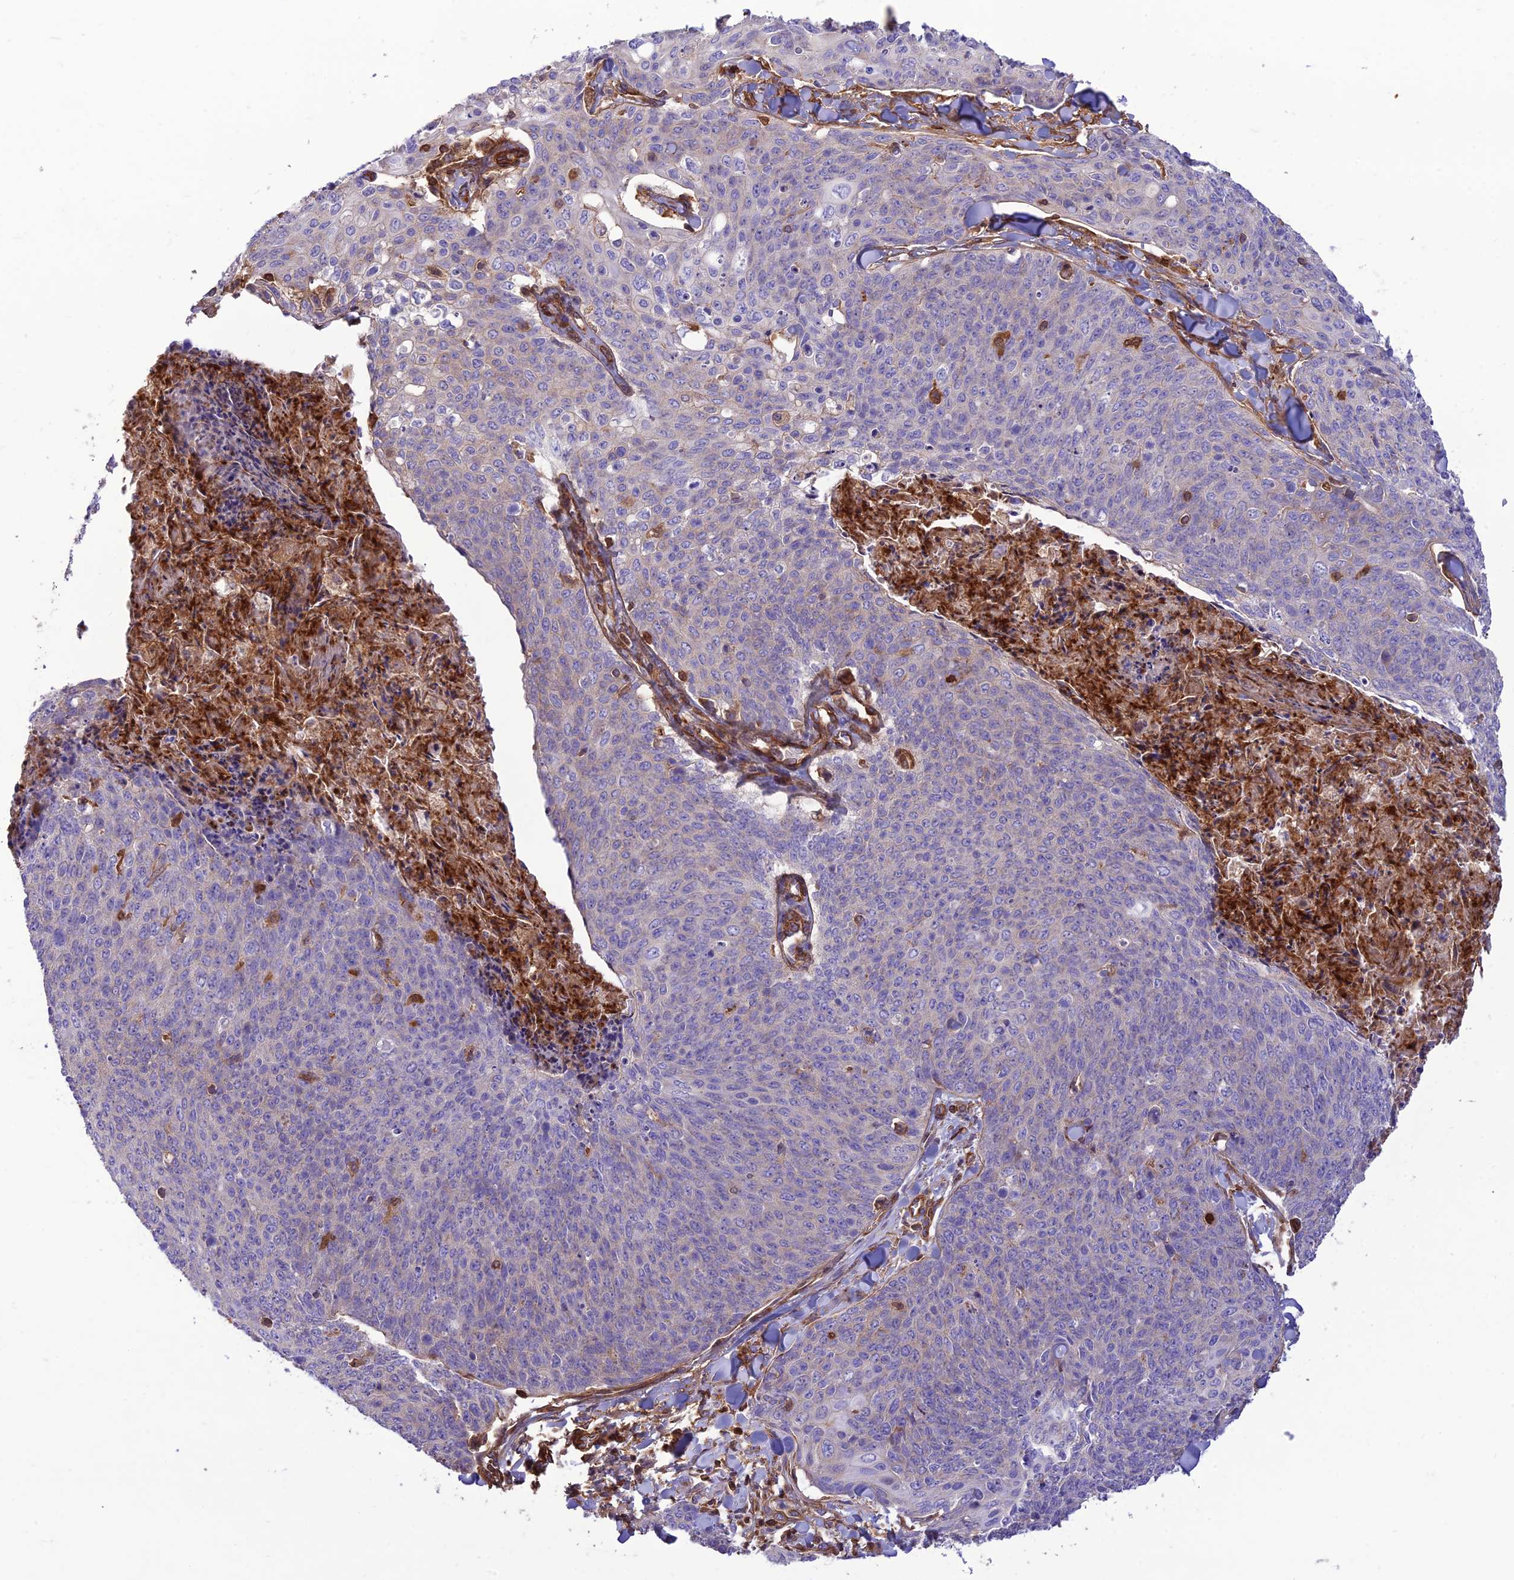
{"staining": {"intensity": "negative", "quantity": "none", "location": "none"}, "tissue": "skin cancer", "cell_type": "Tumor cells", "image_type": "cancer", "snomed": [{"axis": "morphology", "description": "Squamous cell carcinoma, NOS"}, {"axis": "topography", "description": "Skin"}, {"axis": "topography", "description": "Vulva"}], "caption": "An immunohistochemistry (IHC) image of squamous cell carcinoma (skin) is shown. There is no staining in tumor cells of squamous cell carcinoma (skin). (DAB (3,3'-diaminobenzidine) IHC visualized using brightfield microscopy, high magnification).", "gene": "HPSE2", "patient": {"sex": "female", "age": 85}}